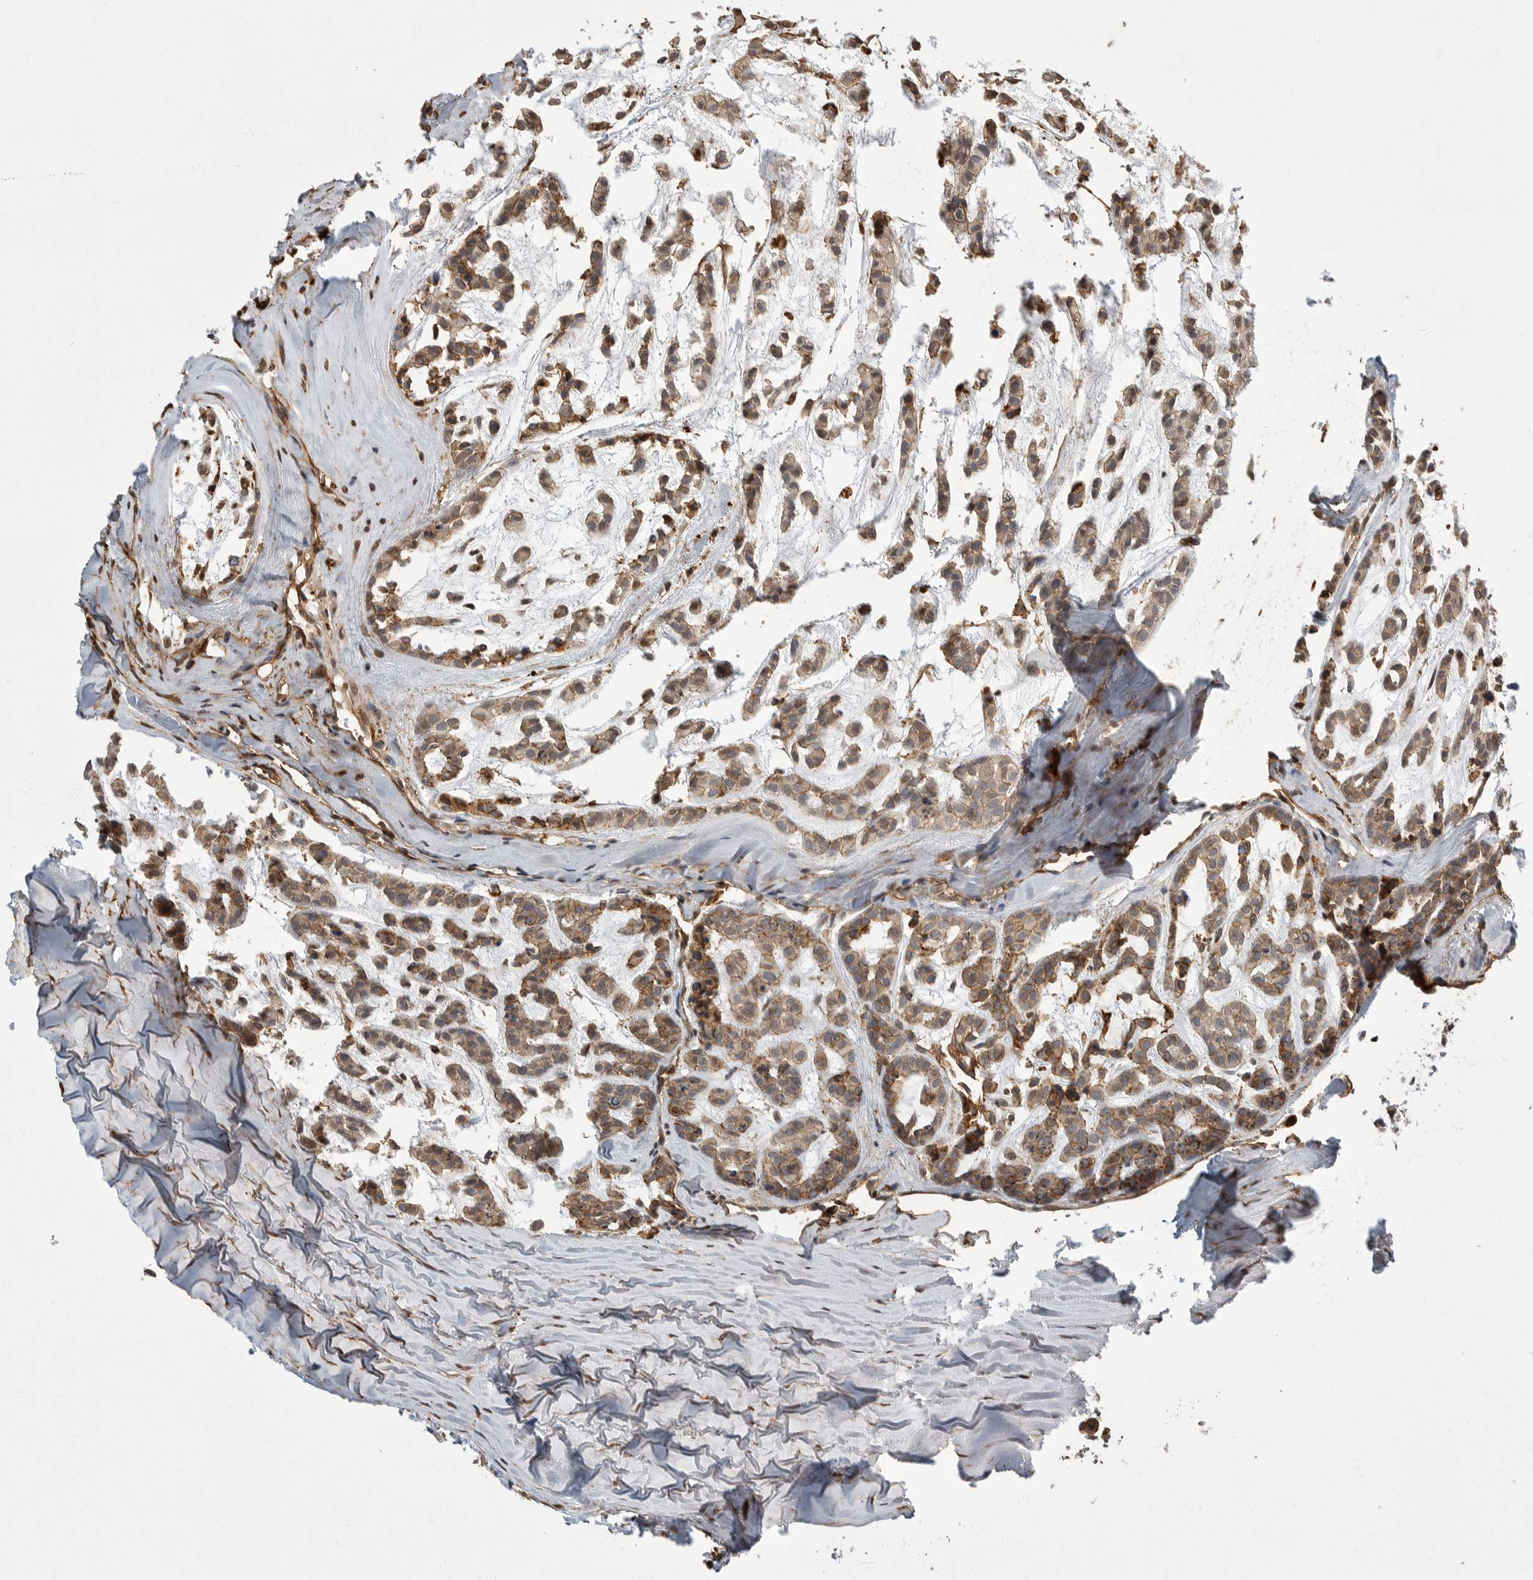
{"staining": {"intensity": "moderate", "quantity": ">75%", "location": "cytoplasmic/membranous"}, "tissue": "head and neck cancer", "cell_type": "Tumor cells", "image_type": "cancer", "snomed": [{"axis": "morphology", "description": "Adenocarcinoma, NOS"}, {"axis": "morphology", "description": "Adenoma, NOS"}, {"axis": "topography", "description": "Head-Neck"}], "caption": "Head and neck cancer tissue reveals moderate cytoplasmic/membranous expression in approximately >75% of tumor cells", "gene": "NECTIN1", "patient": {"sex": "female", "age": 55}}